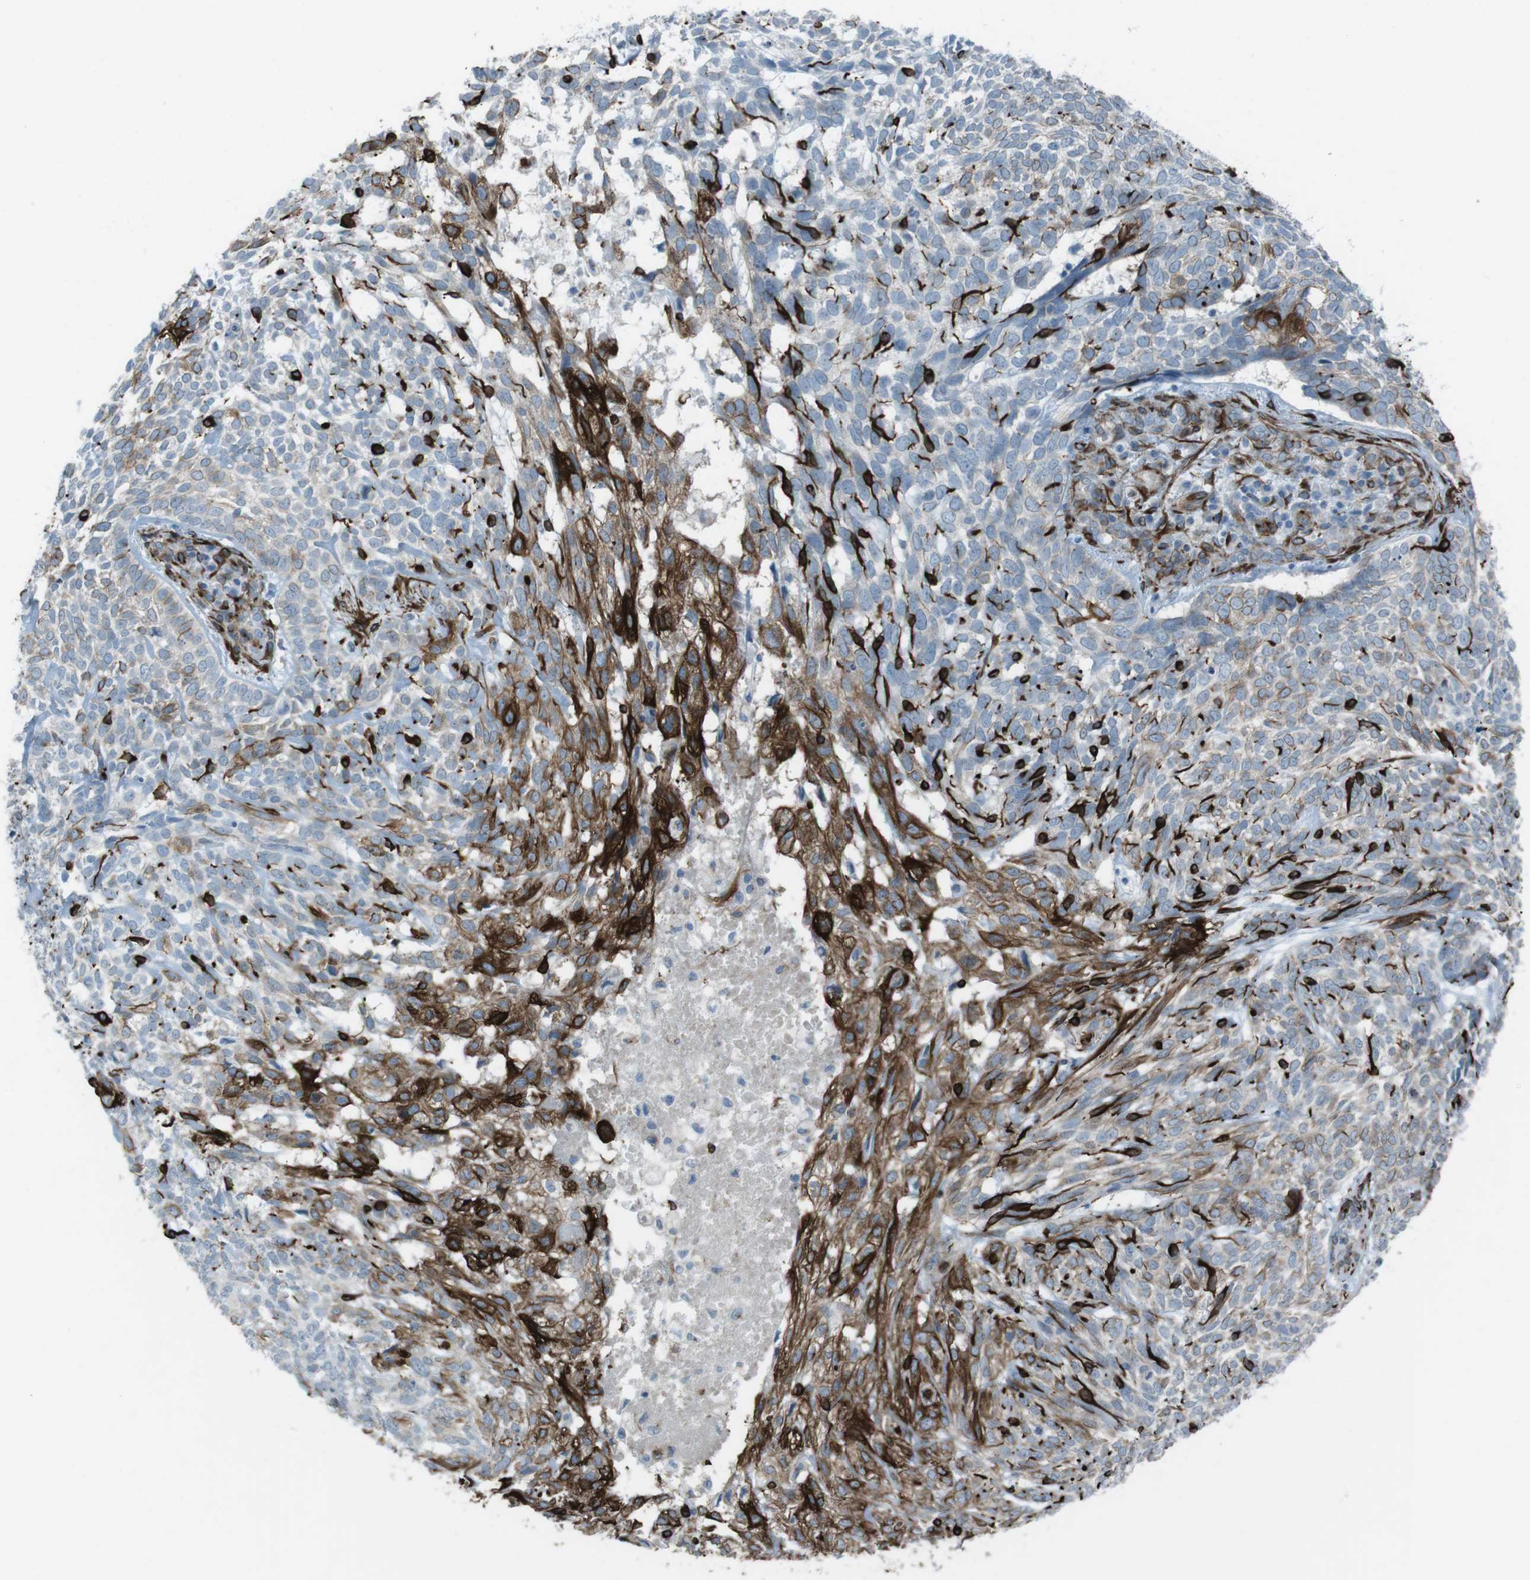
{"staining": {"intensity": "moderate", "quantity": "<25%", "location": "cytoplasmic/membranous"}, "tissue": "skin cancer", "cell_type": "Tumor cells", "image_type": "cancer", "snomed": [{"axis": "morphology", "description": "Basal cell carcinoma"}, {"axis": "topography", "description": "Skin"}], "caption": "IHC staining of basal cell carcinoma (skin), which displays low levels of moderate cytoplasmic/membranous staining in approximately <25% of tumor cells indicating moderate cytoplasmic/membranous protein positivity. The staining was performed using DAB (brown) for protein detection and nuclei were counterstained in hematoxylin (blue).", "gene": "TUBB2A", "patient": {"sex": "male", "age": 72}}